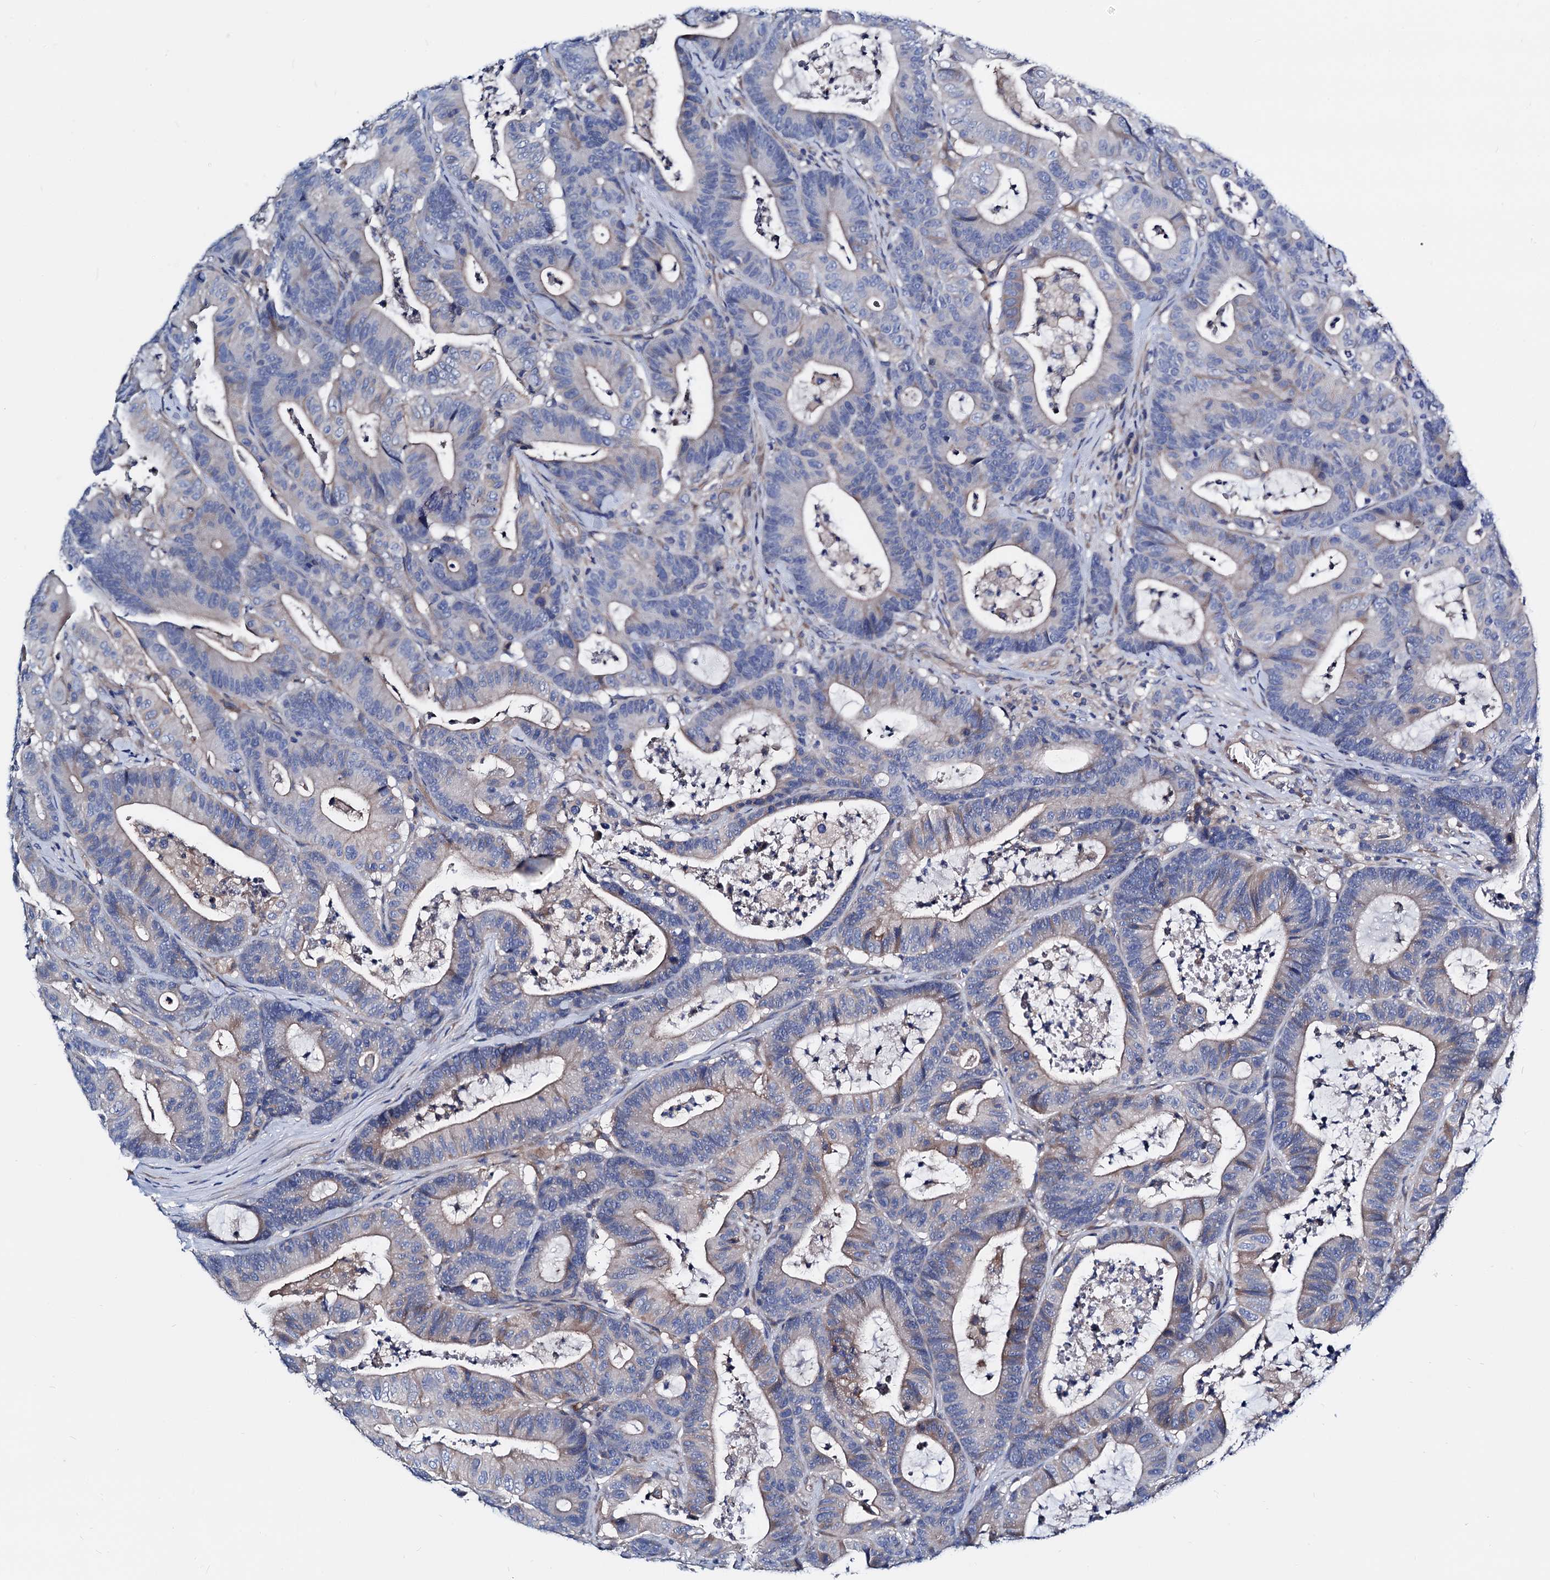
{"staining": {"intensity": "weak", "quantity": "<25%", "location": "cytoplasmic/membranous"}, "tissue": "colorectal cancer", "cell_type": "Tumor cells", "image_type": "cancer", "snomed": [{"axis": "morphology", "description": "Adenocarcinoma, NOS"}, {"axis": "topography", "description": "Colon"}], "caption": "Colorectal cancer was stained to show a protein in brown. There is no significant expression in tumor cells. The staining is performed using DAB brown chromogen with nuclei counter-stained in using hematoxylin.", "gene": "GCOM1", "patient": {"sex": "female", "age": 84}}